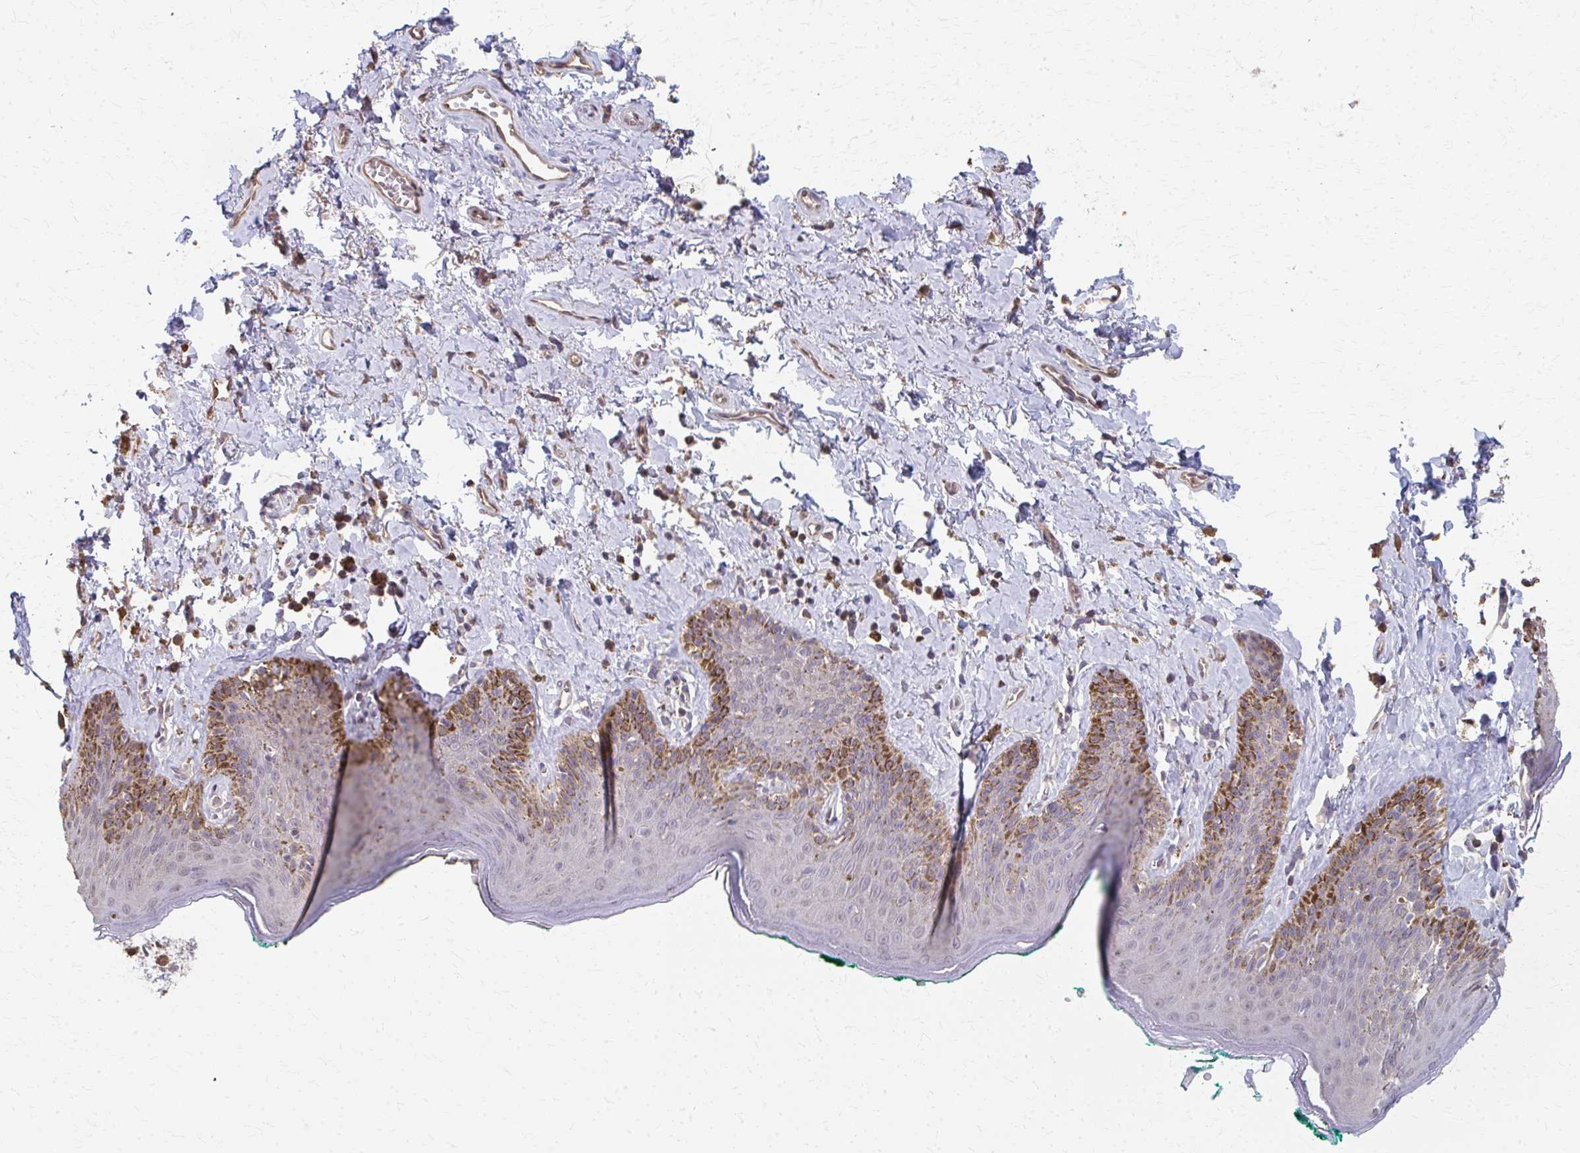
{"staining": {"intensity": "weak", "quantity": "<25%", "location": "cytoplasmic/membranous"}, "tissue": "skin", "cell_type": "Epidermal cells", "image_type": "normal", "snomed": [{"axis": "morphology", "description": "Normal tissue, NOS"}, {"axis": "topography", "description": "Vulva"}, {"axis": "topography", "description": "Peripheral nerve tissue"}], "caption": "Immunohistochemistry (IHC) photomicrograph of benign human skin stained for a protein (brown), which shows no positivity in epidermal cells.", "gene": "RABGAP1L", "patient": {"sex": "female", "age": 66}}